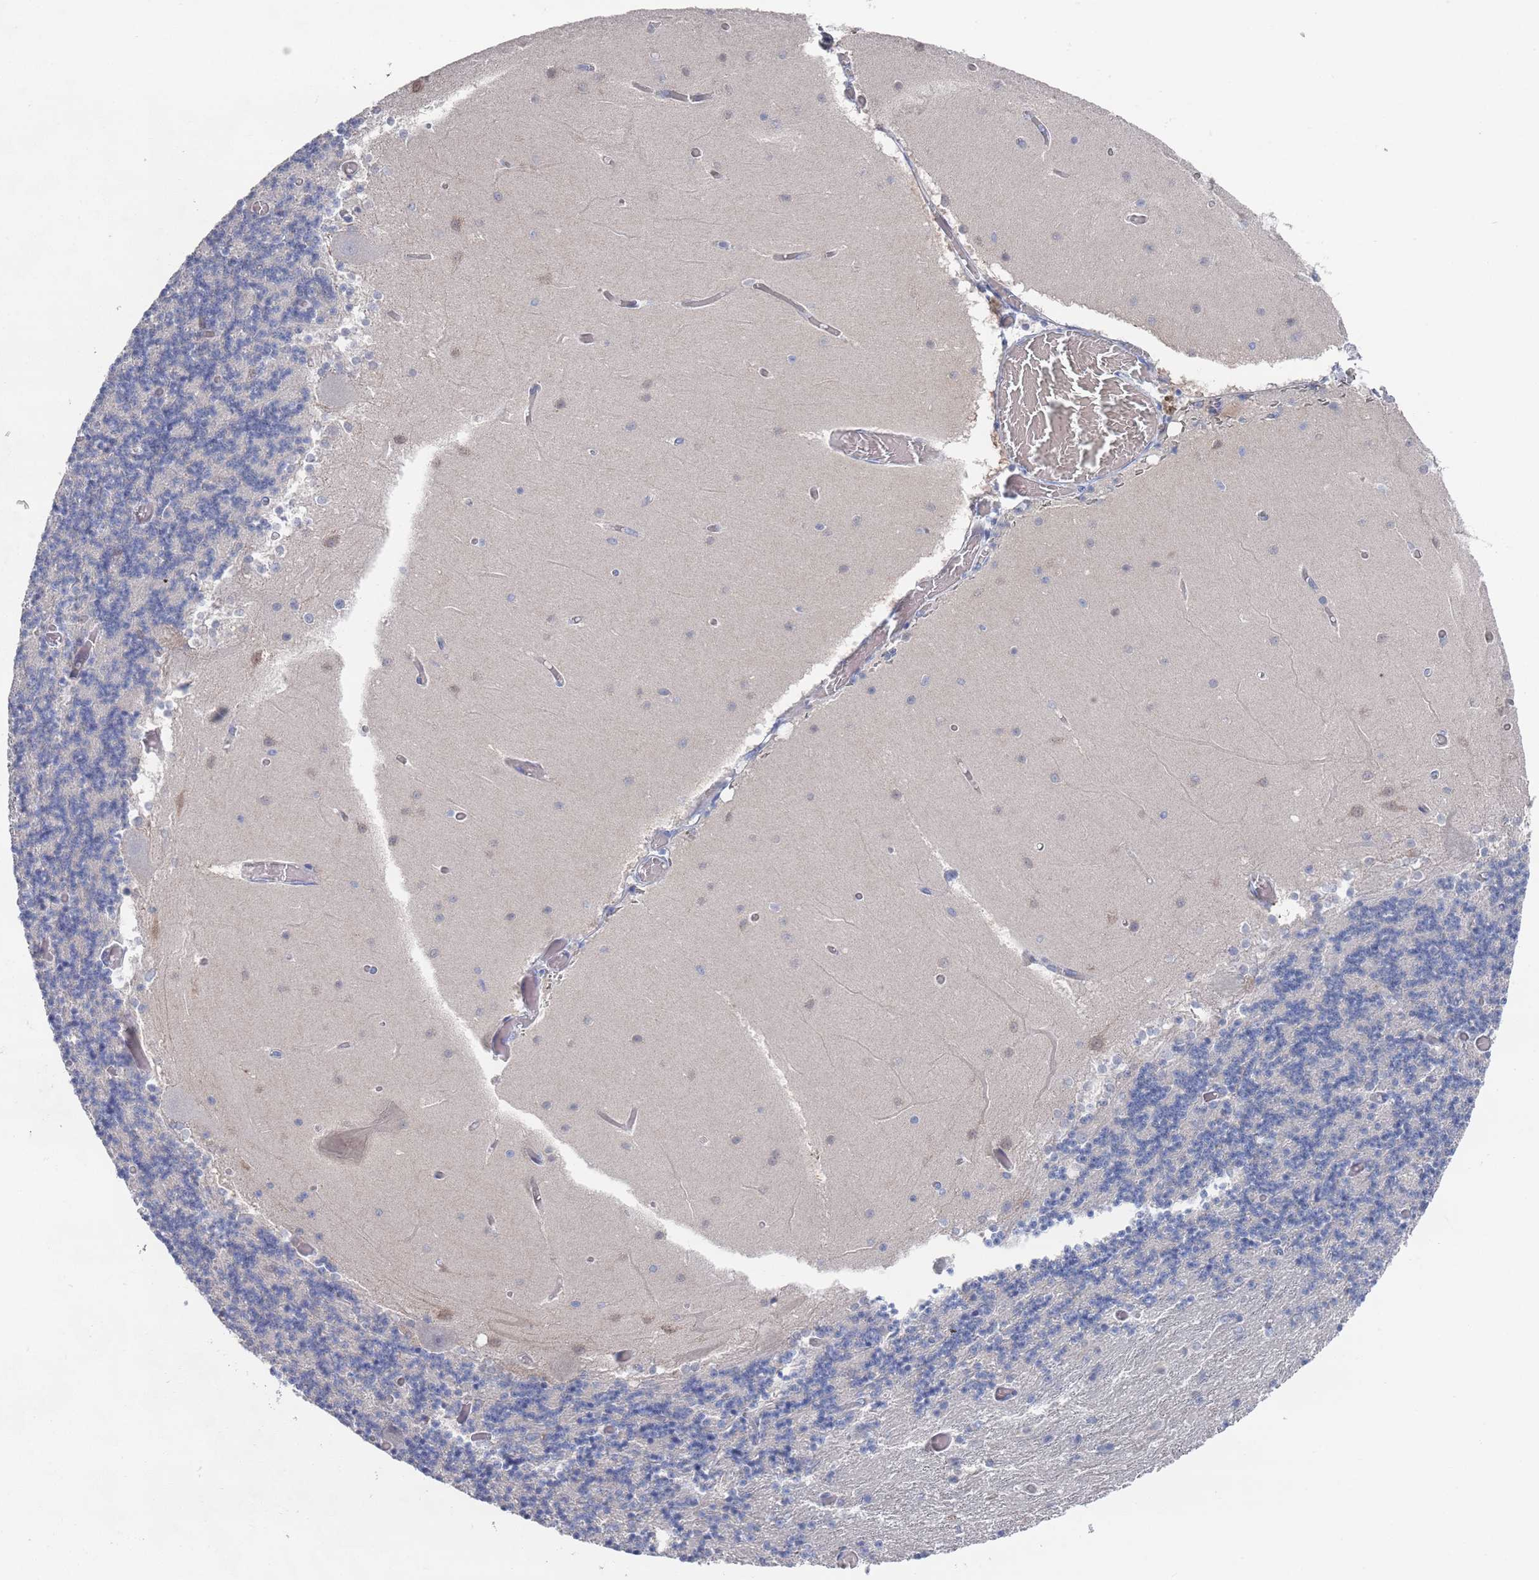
{"staining": {"intensity": "negative", "quantity": "none", "location": "none"}, "tissue": "cerebellum", "cell_type": "Cells in granular layer", "image_type": "normal", "snomed": [{"axis": "morphology", "description": "Normal tissue, NOS"}, {"axis": "topography", "description": "Cerebellum"}], "caption": "A high-resolution image shows immunohistochemistry staining of normal cerebellum, which shows no significant positivity in cells in granular layer. The staining is performed using DAB (3,3'-diaminobenzidine) brown chromogen with nuclei counter-stained in using hematoxylin.", "gene": "TMCO3", "patient": {"sex": "female", "age": 28}}